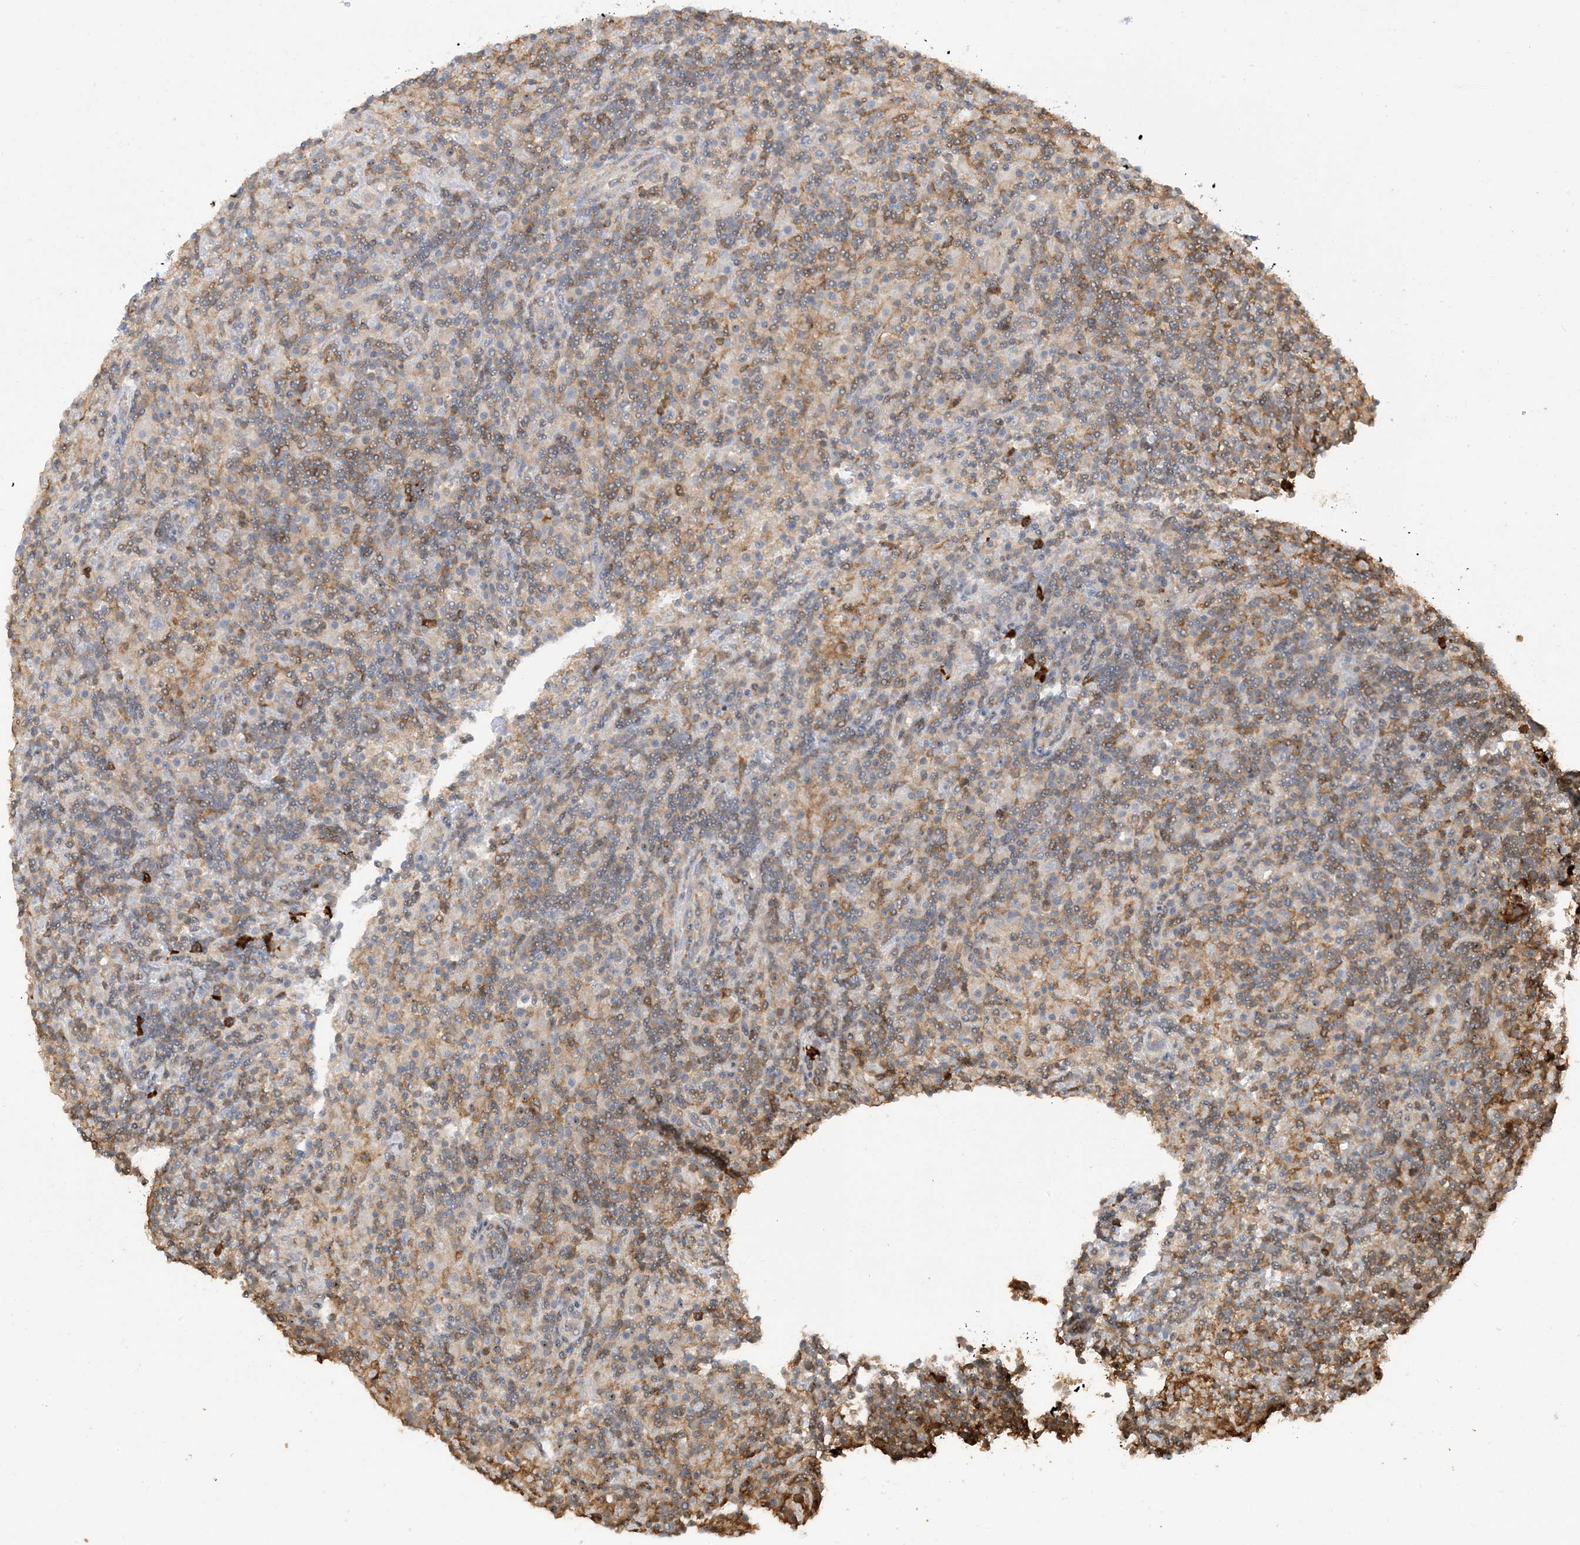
{"staining": {"intensity": "negative", "quantity": "none", "location": "none"}, "tissue": "lymphoma", "cell_type": "Tumor cells", "image_type": "cancer", "snomed": [{"axis": "morphology", "description": "Hodgkin's disease, NOS"}, {"axis": "topography", "description": "Lymph node"}], "caption": "Immunohistochemistry of human lymphoma reveals no staining in tumor cells.", "gene": "PHACTR2", "patient": {"sex": "male", "age": 70}}